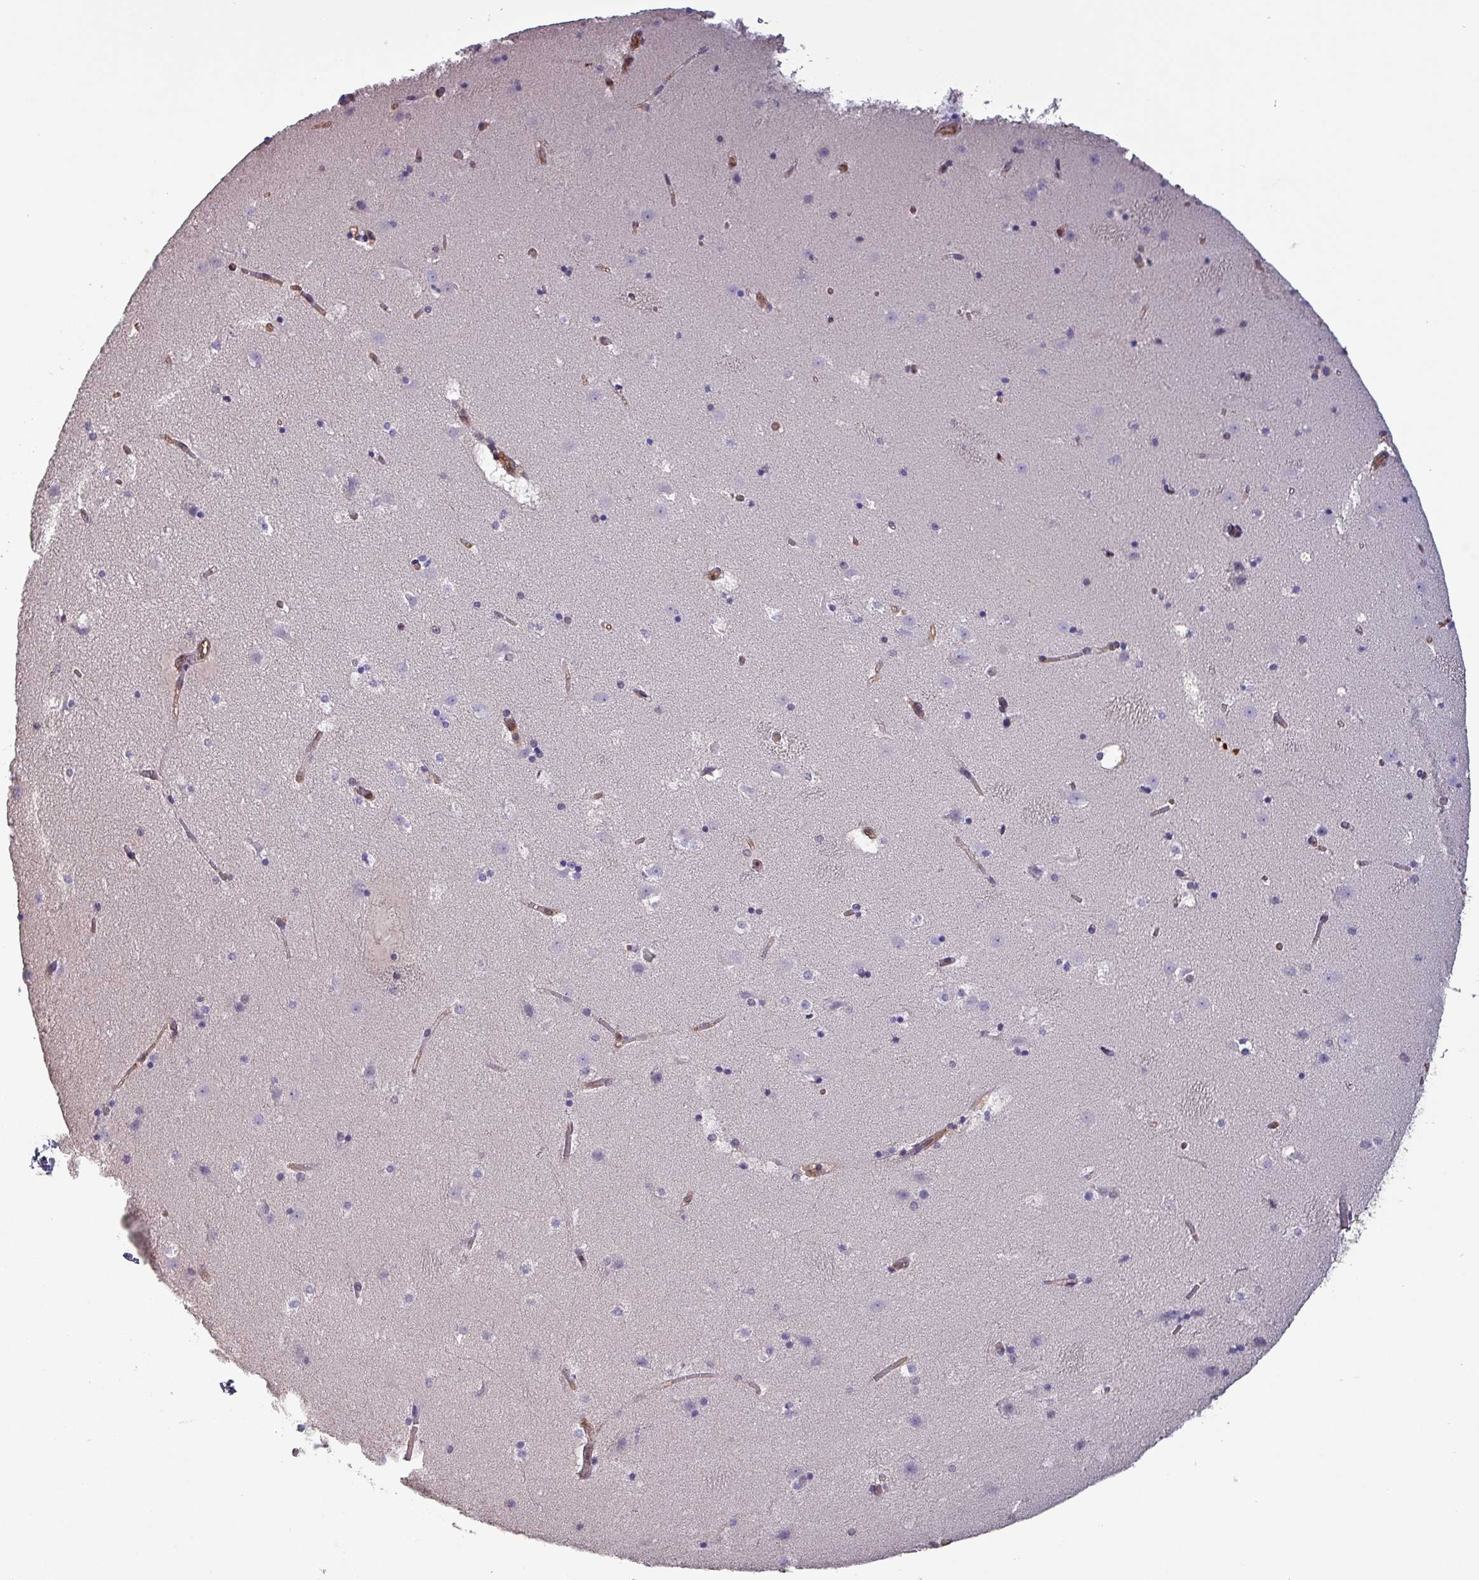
{"staining": {"intensity": "negative", "quantity": "none", "location": "none"}, "tissue": "caudate", "cell_type": "Glial cells", "image_type": "normal", "snomed": [{"axis": "morphology", "description": "Normal tissue, NOS"}, {"axis": "topography", "description": "Lateral ventricle wall"}], "caption": "Glial cells show no significant protein staining in normal caudate. (DAB immunohistochemistry (IHC) with hematoxylin counter stain).", "gene": "PSMB8", "patient": {"sex": "male", "age": 45}}